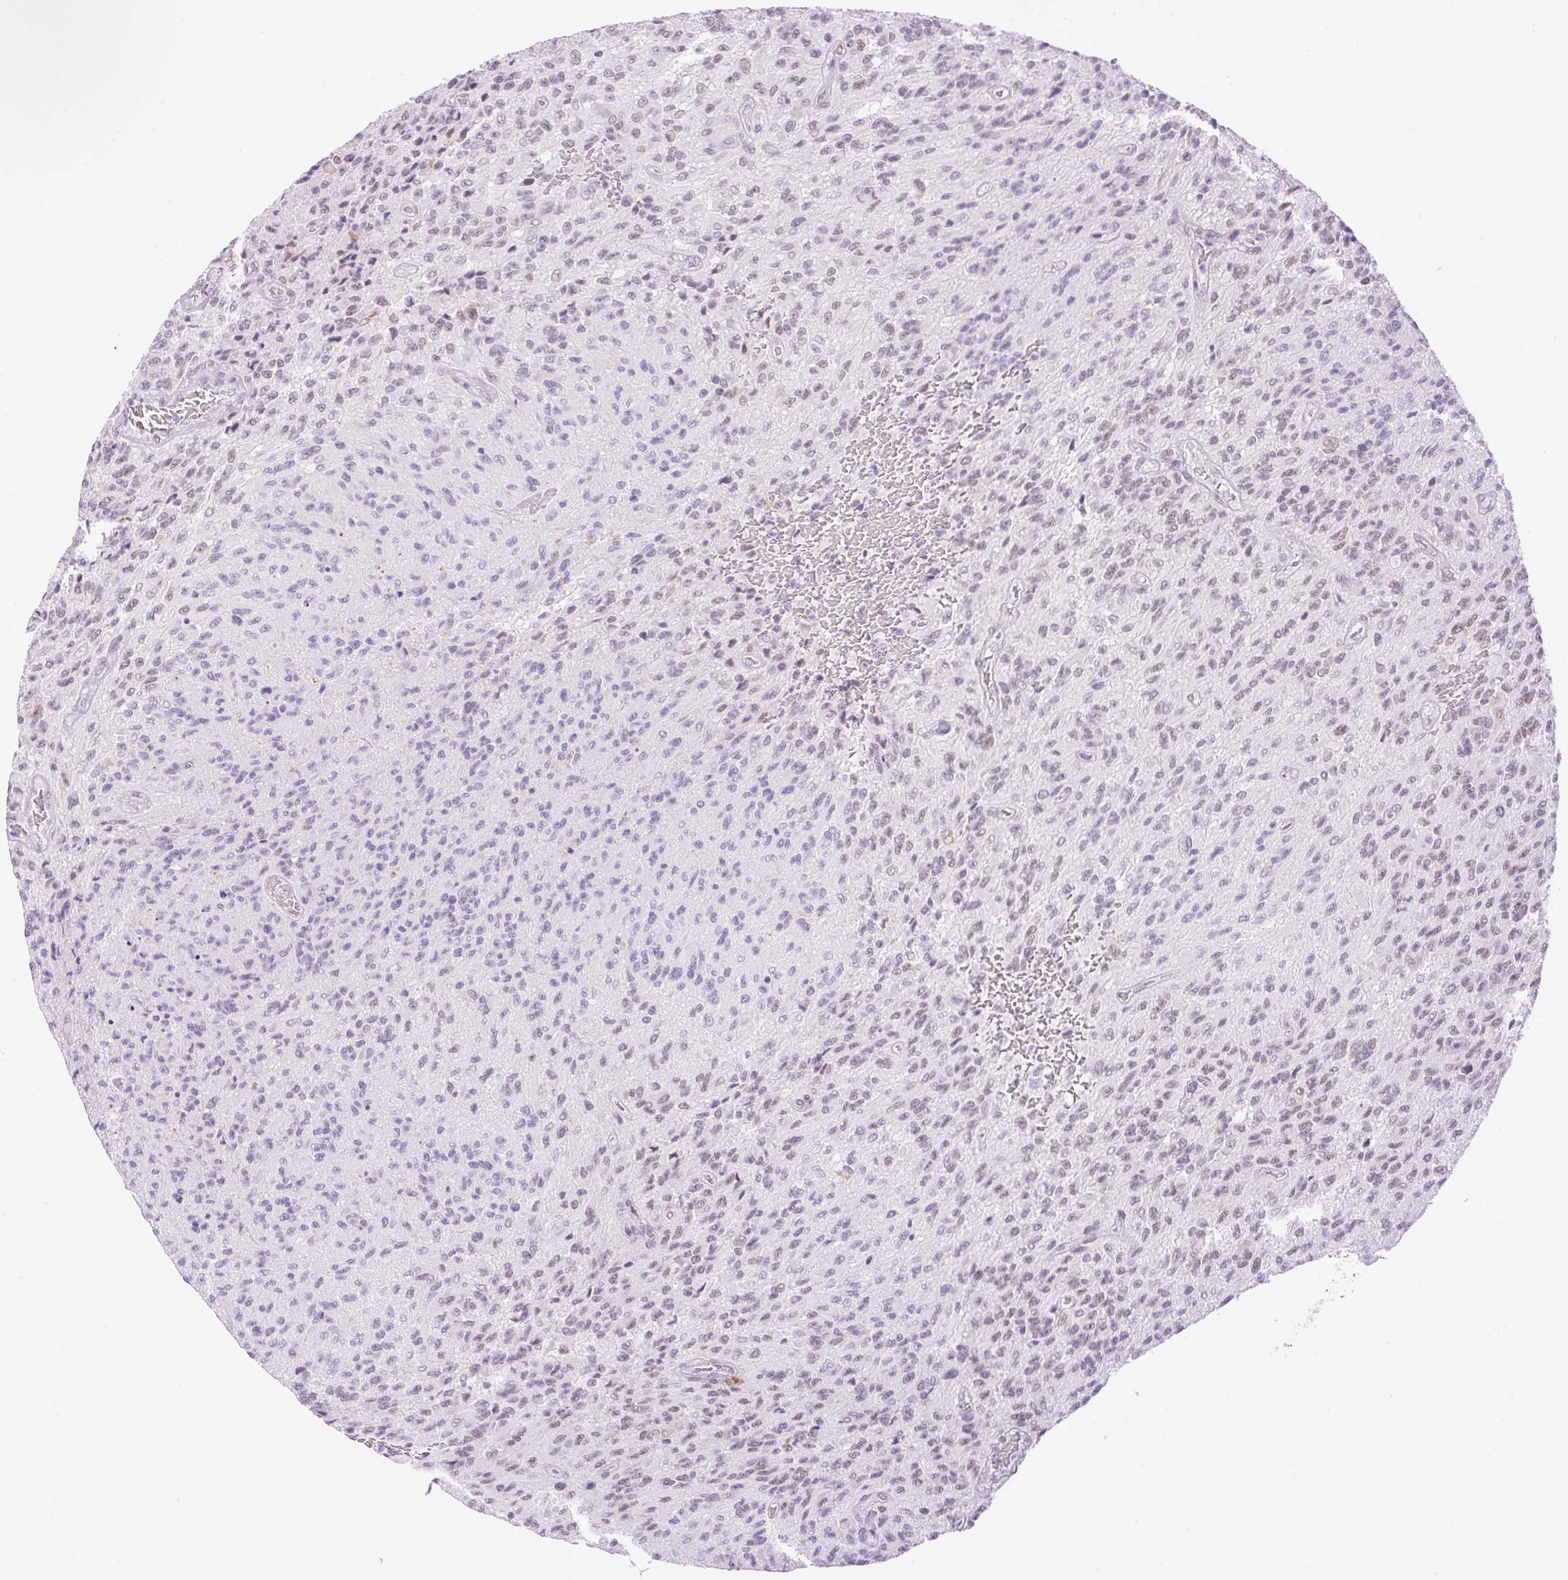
{"staining": {"intensity": "weak", "quantity": "<25%", "location": "nuclear"}, "tissue": "glioma", "cell_type": "Tumor cells", "image_type": "cancer", "snomed": [{"axis": "morphology", "description": "Normal tissue, NOS"}, {"axis": "morphology", "description": "Glioma, malignant, High grade"}, {"axis": "topography", "description": "Cerebral cortex"}], "caption": "Glioma was stained to show a protein in brown. There is no significant expression in tumor cells.", "gene": "PALM3", "patient": {"sex": "male", "age": 56}}